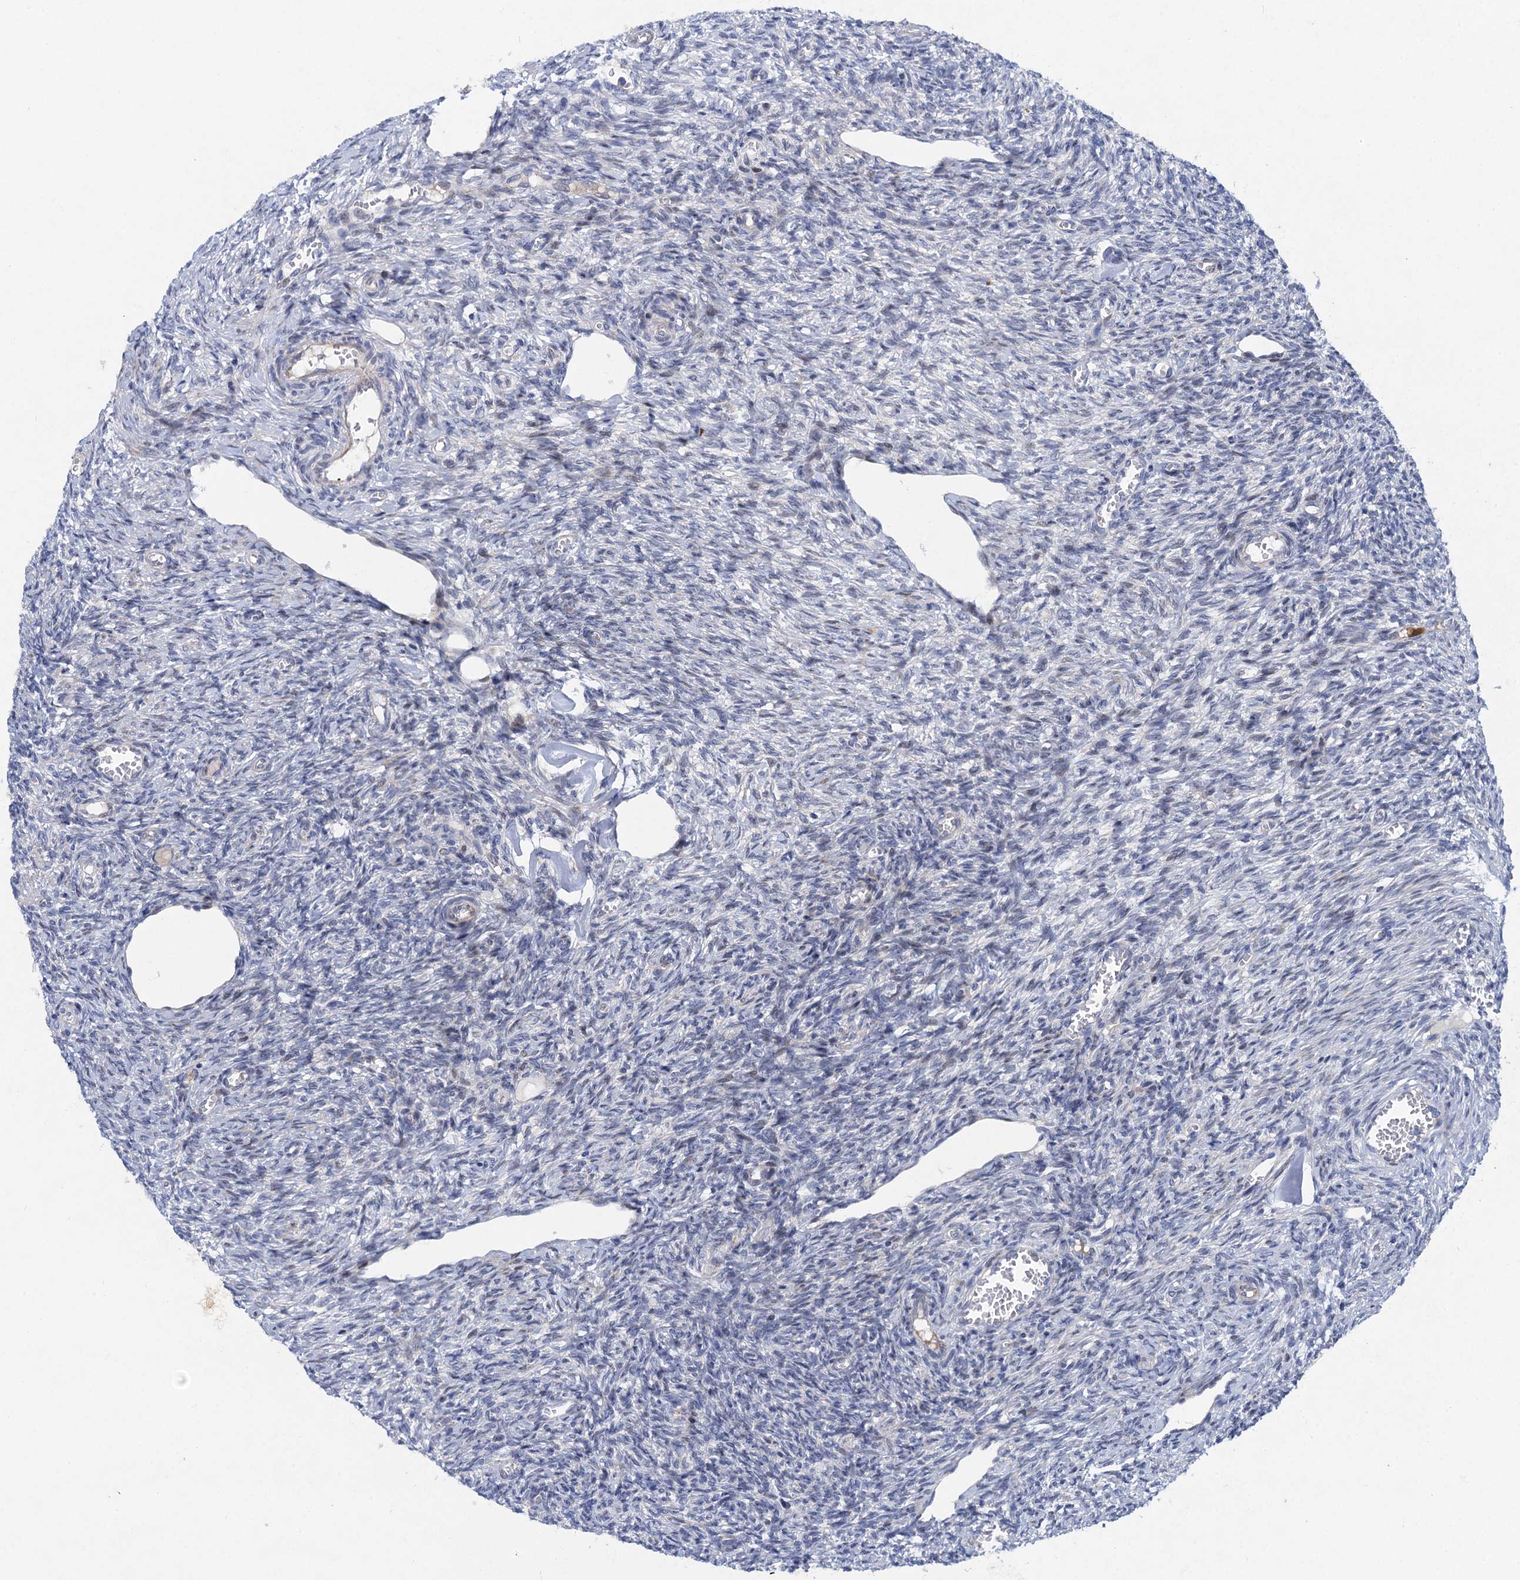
{"staining": {"intensity": "negative", "quantity": "none", "location": "none"}, "tissue": "ovary", "cell_type": "Follicle cells", "image_type": "normal", "snomed": [{"axis": "morphology", "description": "Normal tissue, NOS"}, {"axis": "topography", "description": "Ovary"}], "caption": "A high-resolution micrograph shows immunohistochemistry (IHC) staining of normal ovary, which reveals no significant staining in follicle cells.", "gene": "QPCTL", "patient": {"sex": "female", "age": 27}}